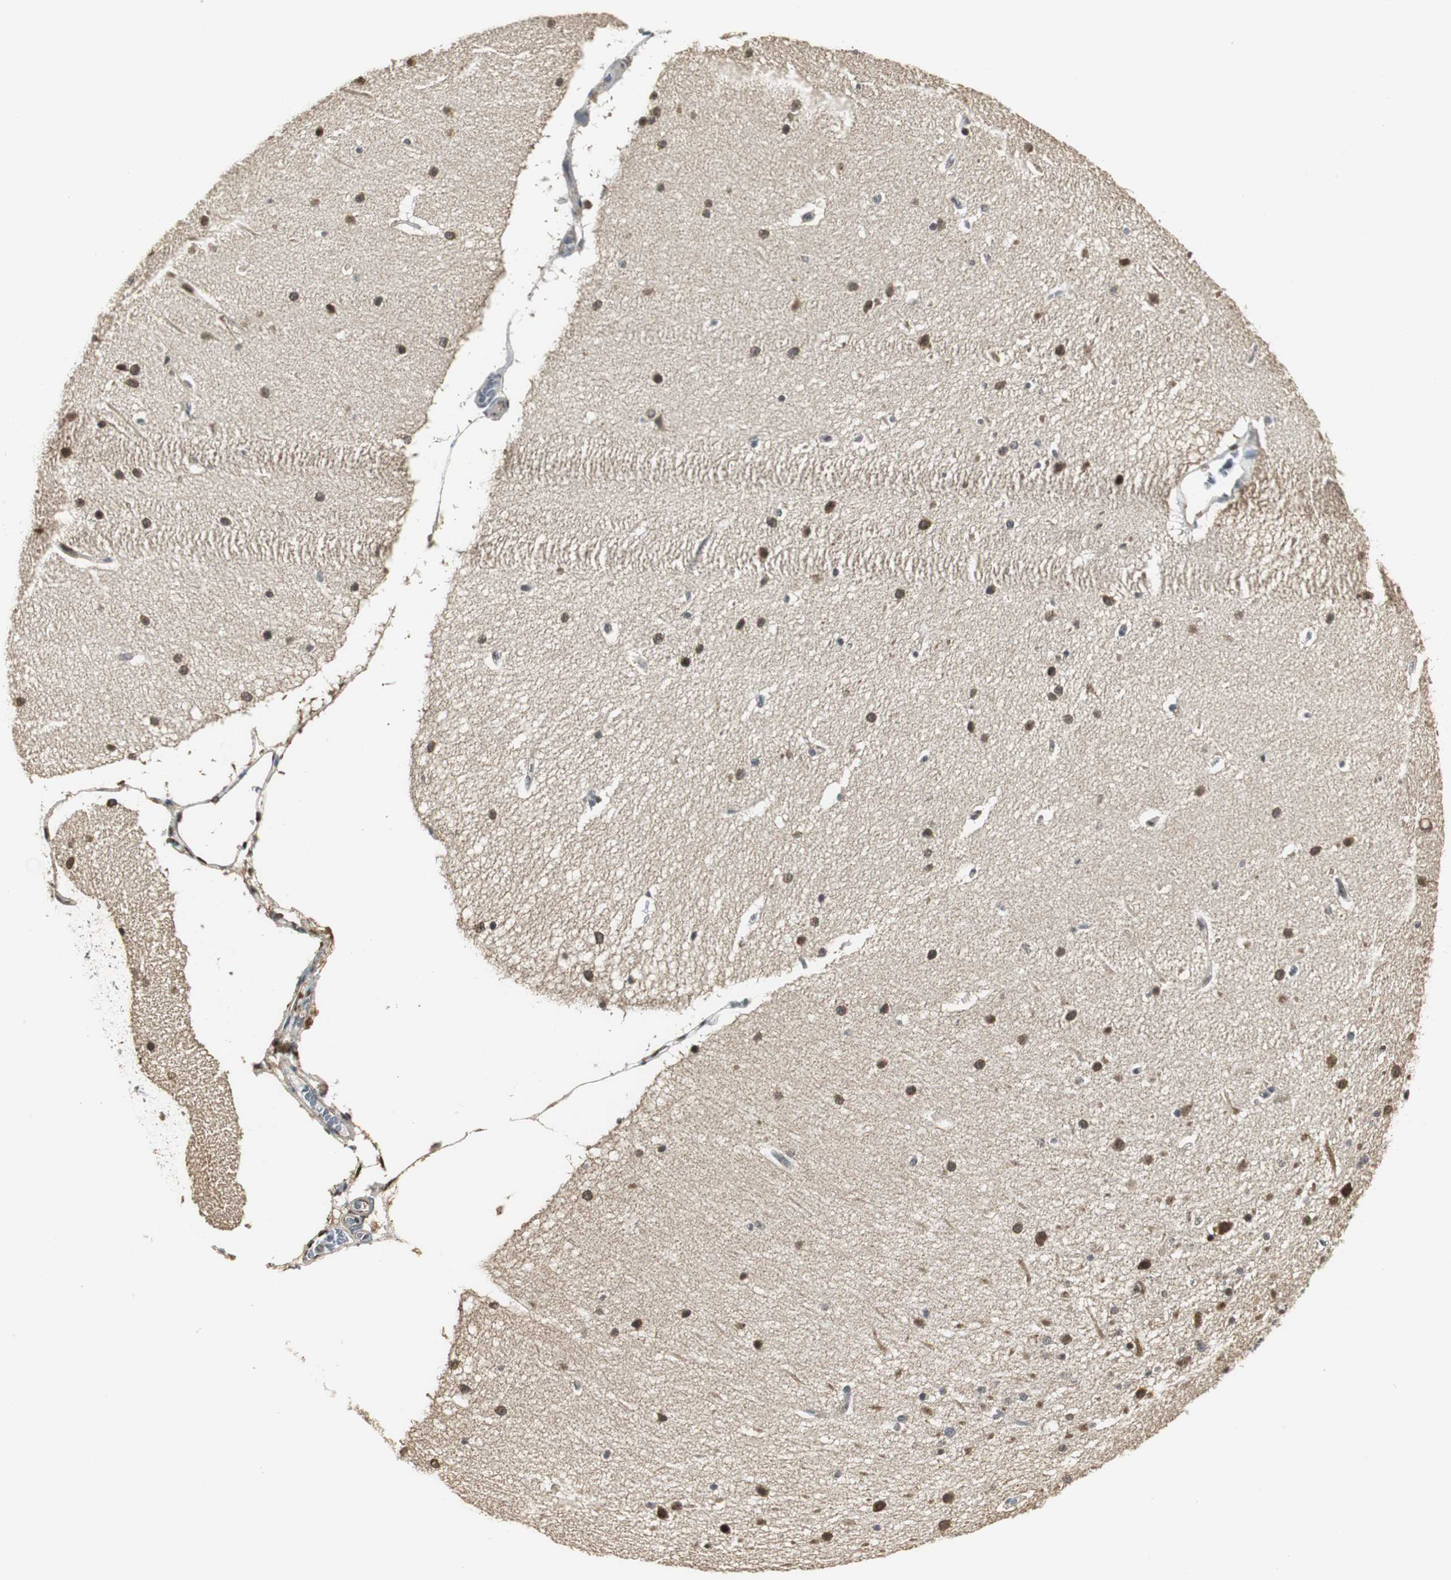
{"staining": {"intensity": "moderate", "quantity": "25%-75%", "location": "cytoplasmic/membranous,nuclear"}, "tissue": "cerebellum", "cell_type": "Cells in granular layer", "image_type": "normal", "snomed": [{"axis": "morphology", "description": "Normal tissue, NOS"}, {"axis": "topography", "description": "Cerebellum"}], "caption": "Immunohistochemical staining of normal cerebellum exhibits medium levels of moderate cytoplasmic/membranous,nuclear expression in about 25%-75% of cells in granular layer. The protein of interest is stained brown, and the nuclei are stained in blue (DAB IHC with brightfield microscopy, high magnification).", "gene": "CCT5", "patient": {"sex": "female", "age": 54}}